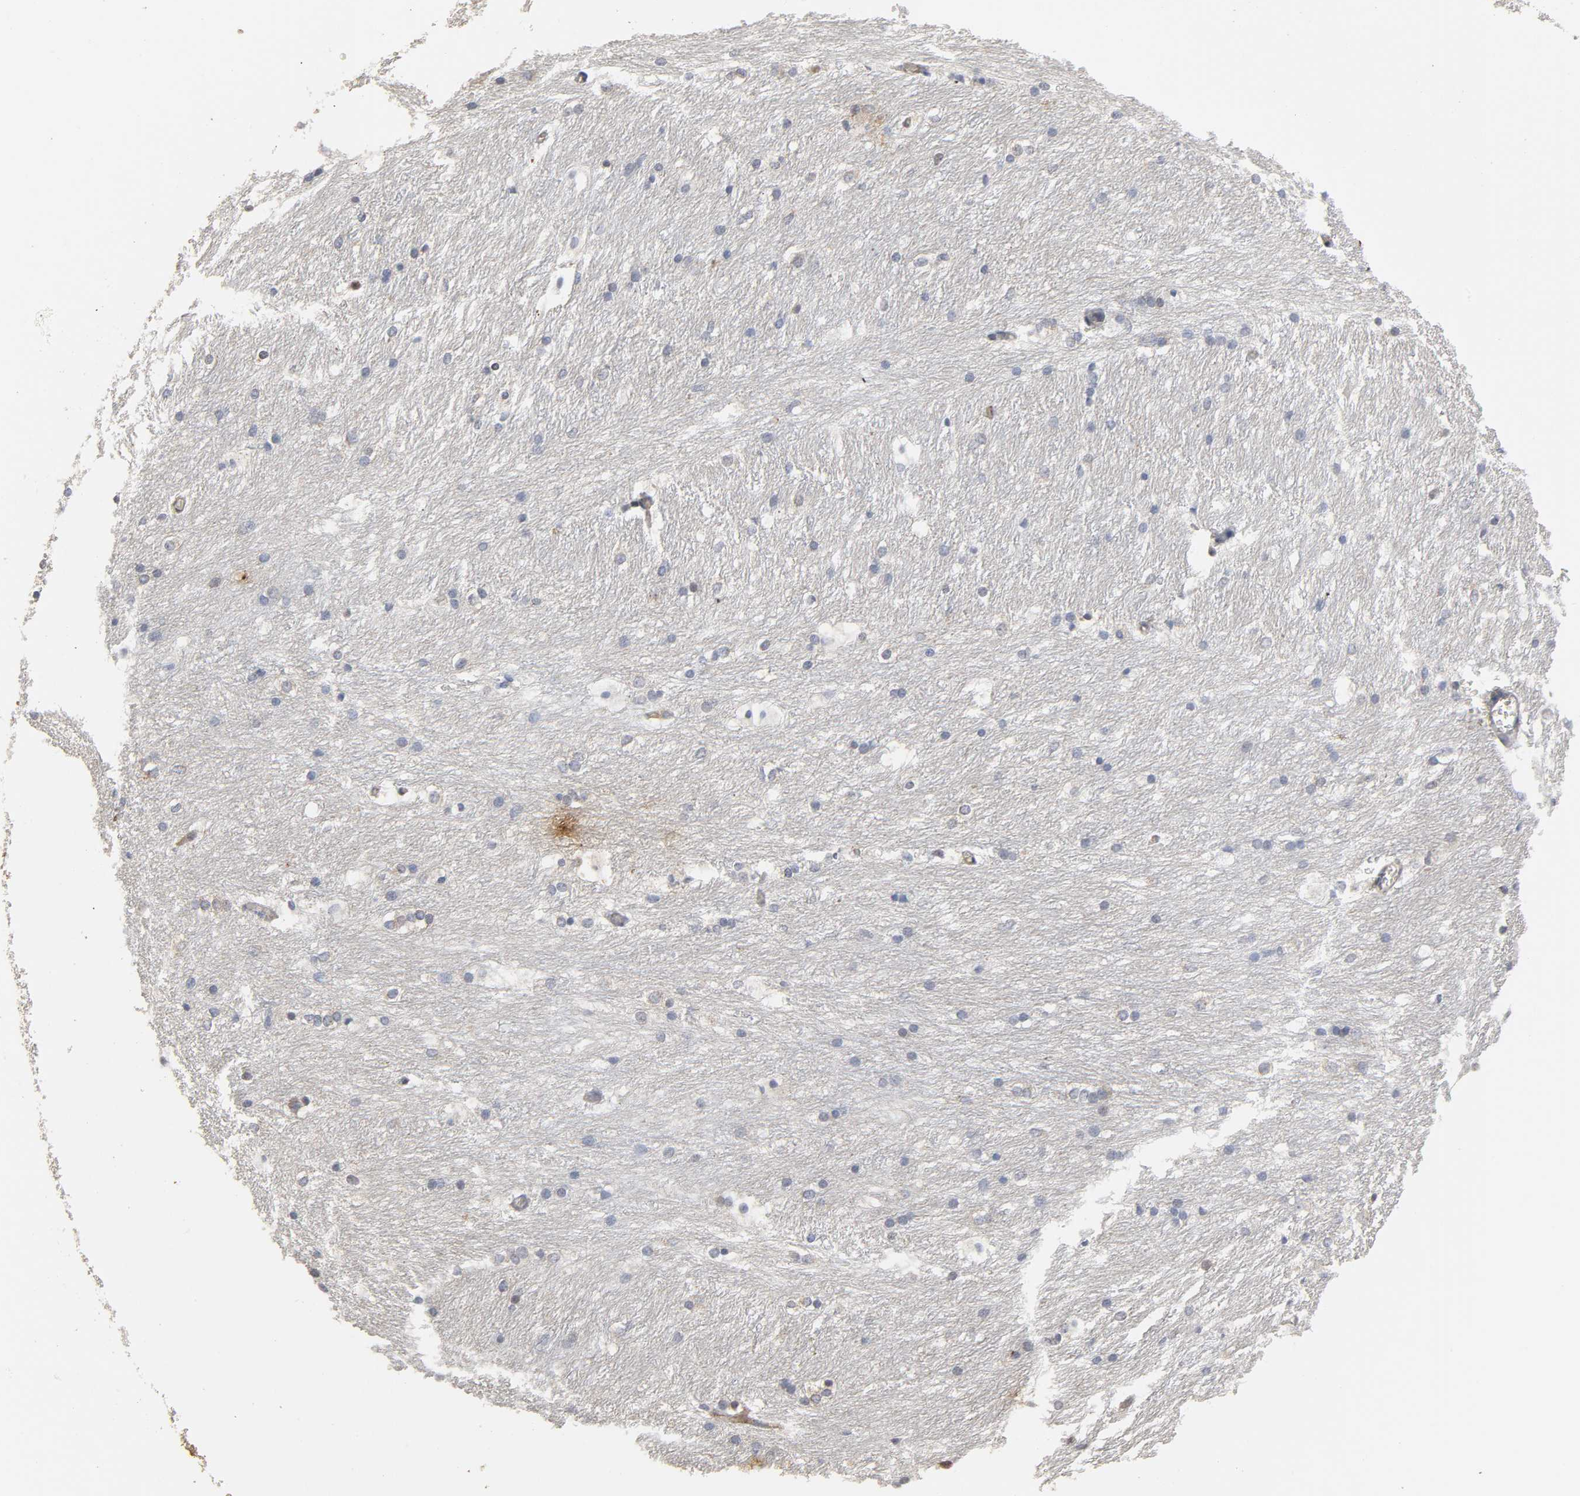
{"staining": {"intensity": "moderate", "quantity": "<25%", "location": "cytoplasmic/membranous"}, "tissue": "caudate", "cell_type": "Glial cells", "image_type": "normal", "snomed": [{"axis": "morphology", "description": "Normal tissue, NOS"}, {"axis": "topography", "description": "Lateral ventricle wall"}], "caption": "An IHC micrograph of benign tissue is shown. Protein staining in brown labels moderate cytoplasmic/membranous positivity in caudate within glial cells.", "gene": "SH3GLB1", "patient": {"sex": "female", "age": 19}}